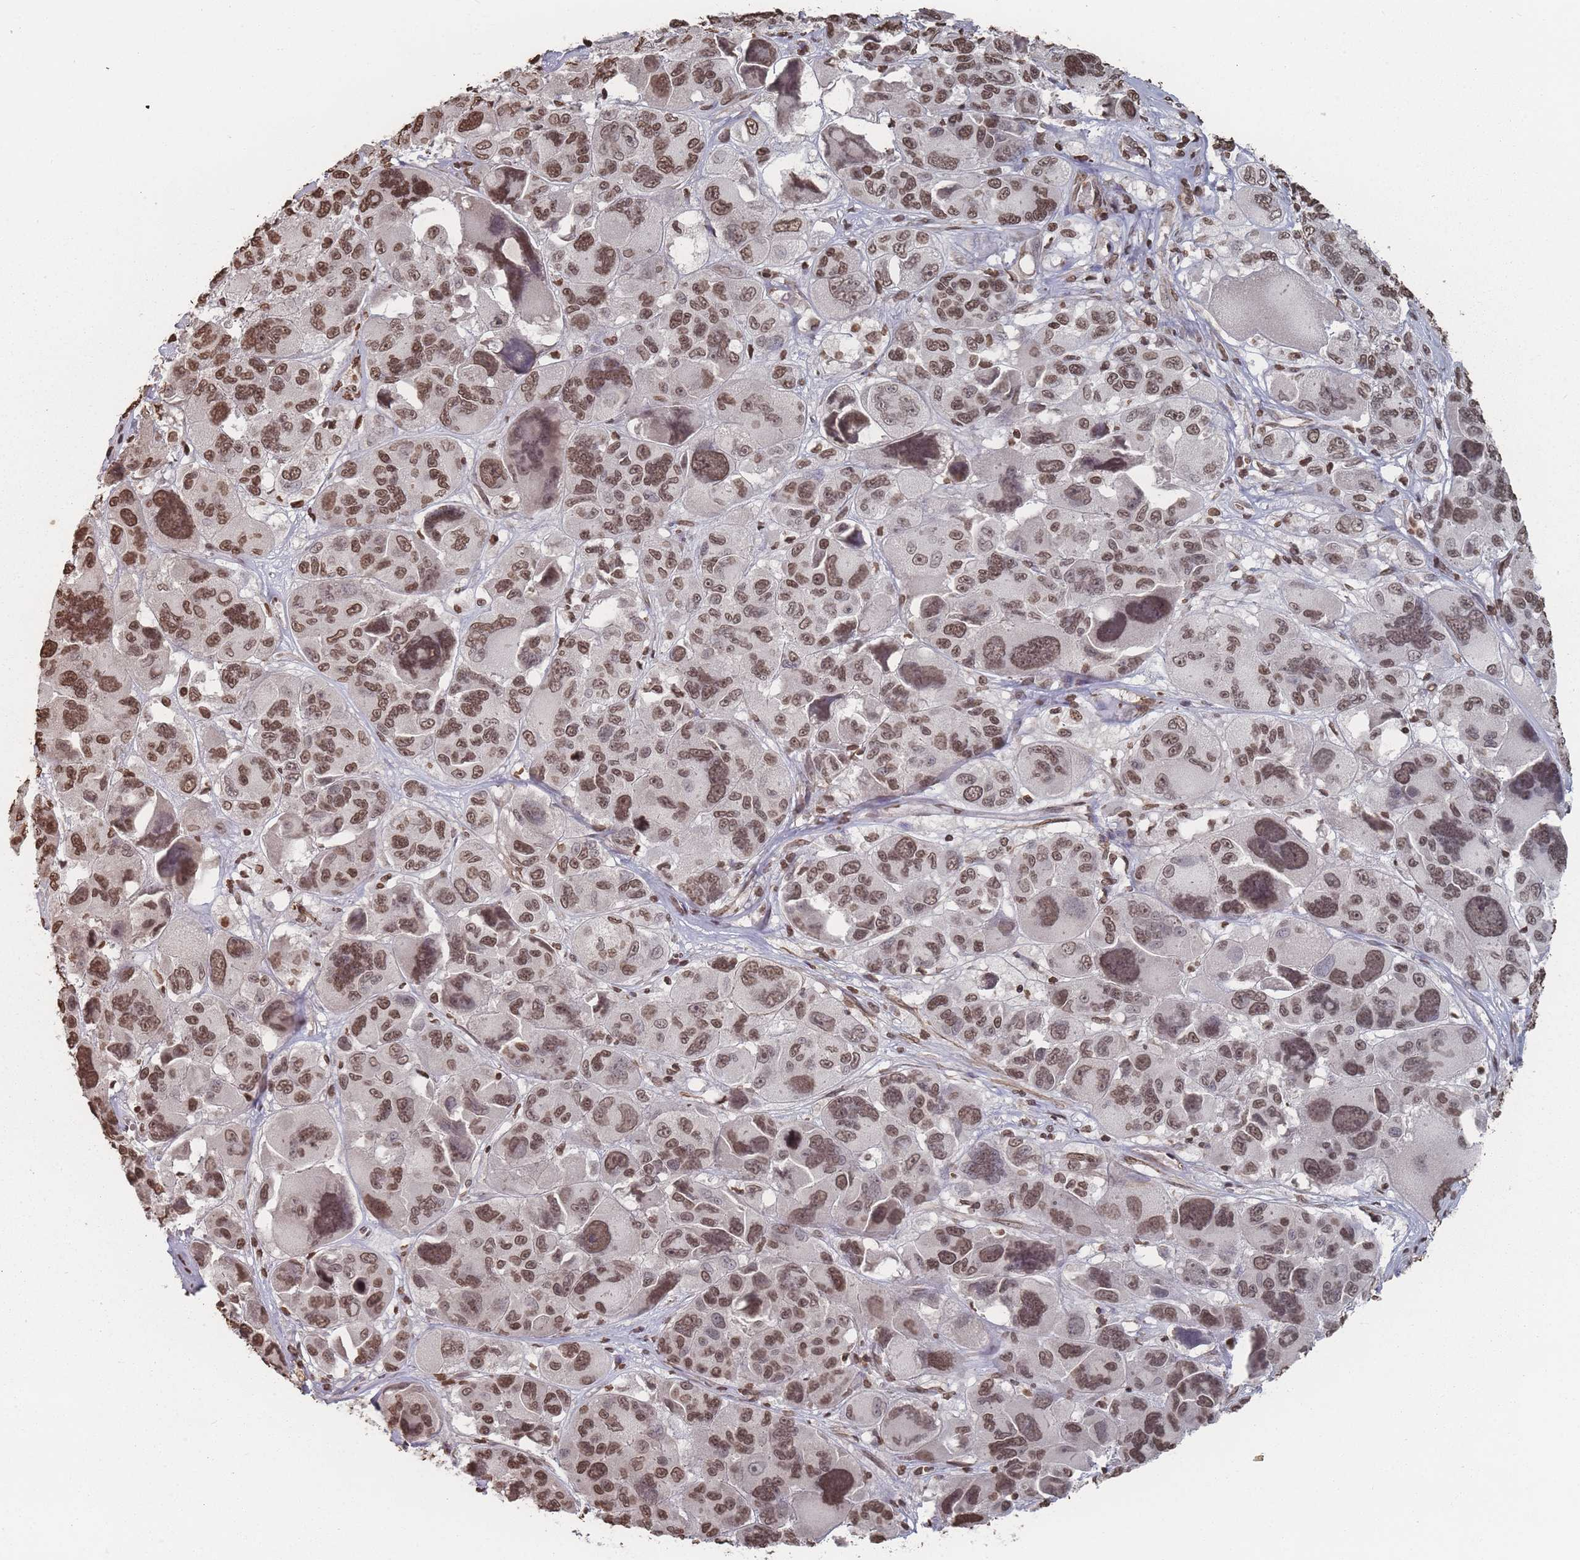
{"staining": {"intensity": "moderate", "quantity": ">75%", "location": "nuclear"}, "tissue": "melanoma", "cell_type": "Tumor cells", "image_type": "cancer", "snomed": [{"axis": "morphology", "description": "Malignant melanoma, NOS"}, {"axis": "topography", "description": "Skin"}], "caption": "Immunohistochemical staining of human melanoma exhibits medium levels of moderate nuclear protein expression in approximately >75% of tumor cells. (DAB (3,3'-diaminobenzidine) IHC with brightfield microscopy, high magnification).", "gene": "PLEKHG5", "patient": {"sex": "female", "age": 66}}